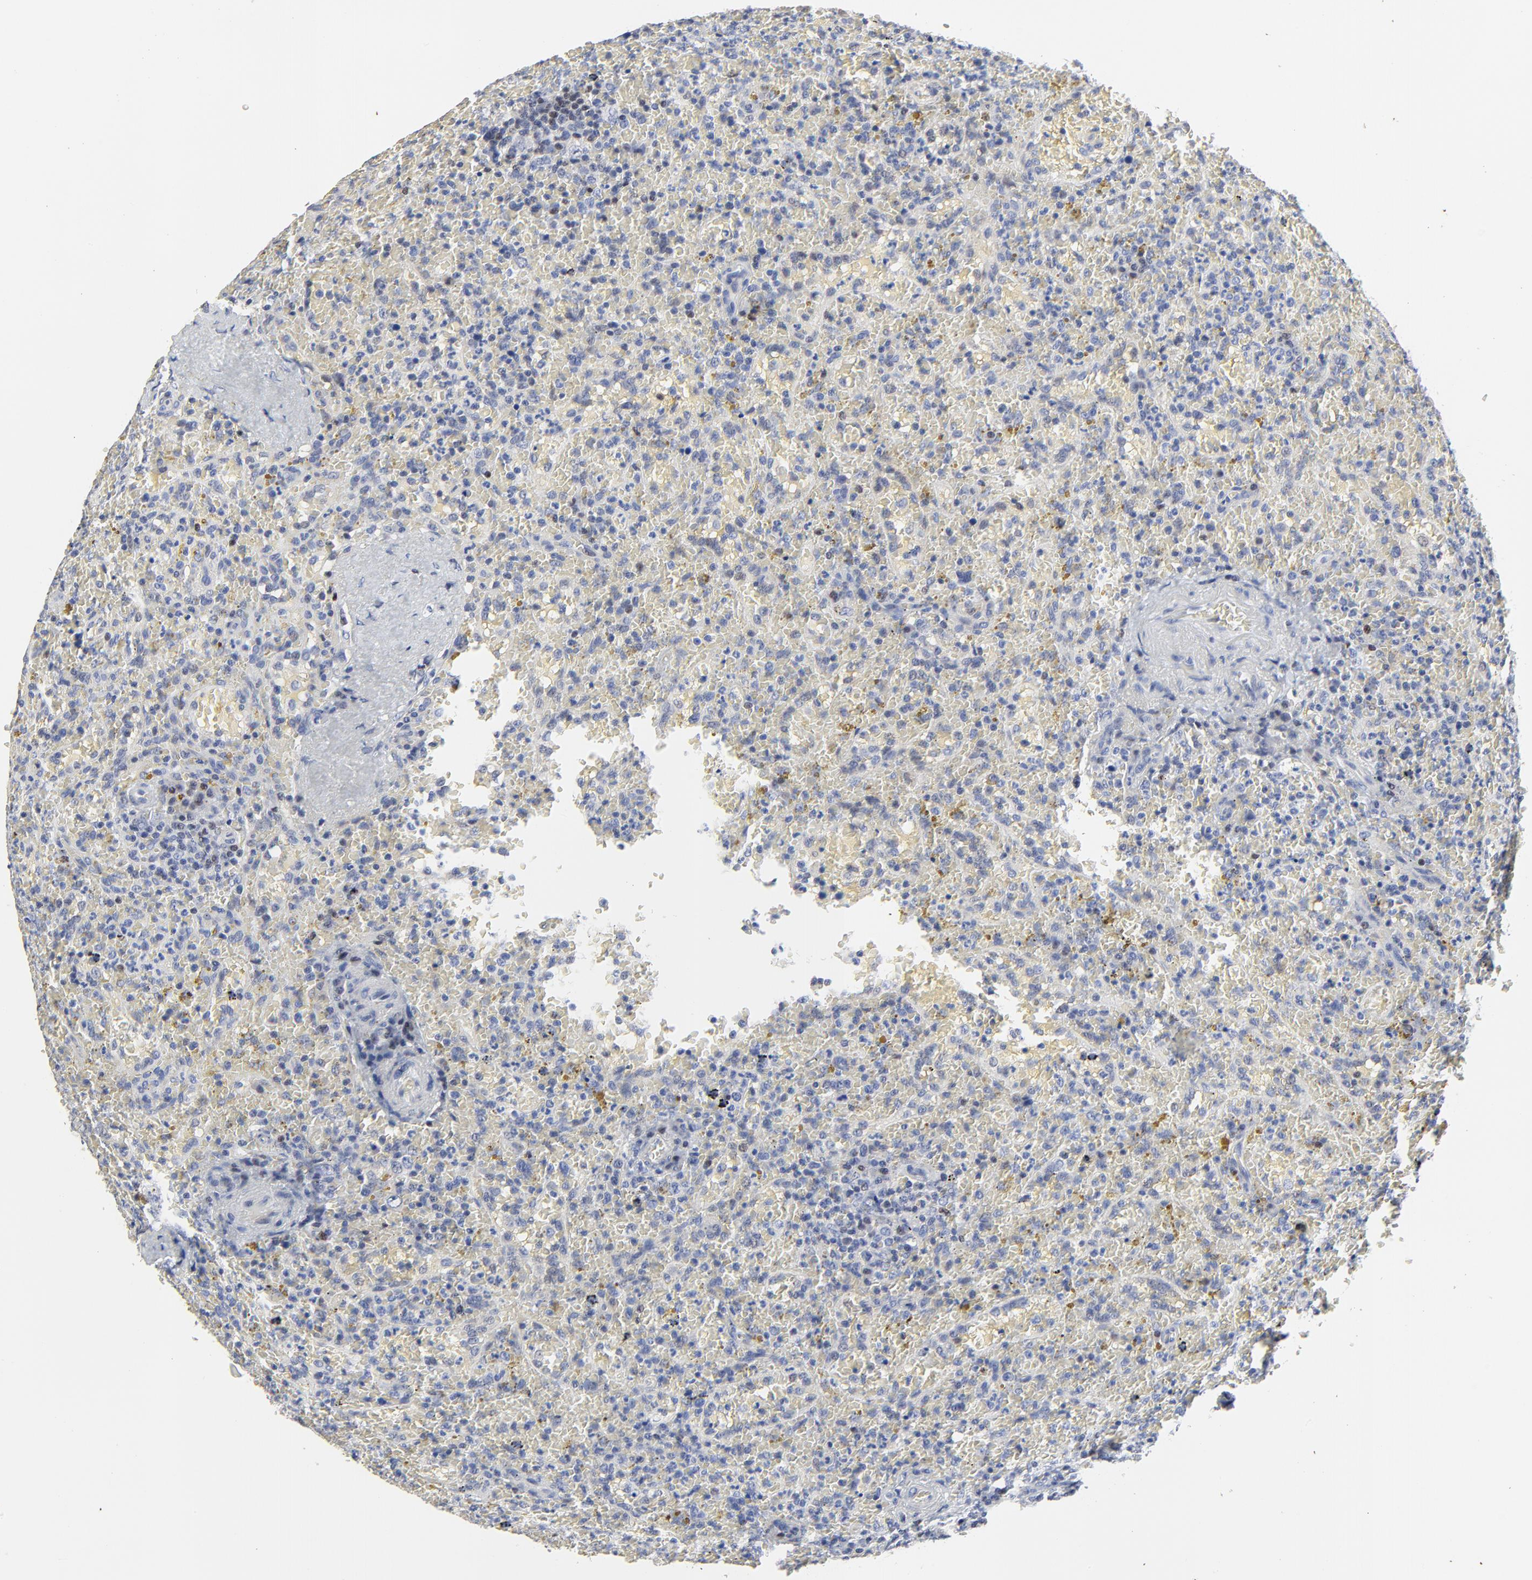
{"staining": {"intensity": "weak", "quantity": "<25%", "location": "nuclear"}, "tissue": "lymphoma", "cell_type": "Tumor cells", "image_type": "cancer", "snomed": [{"axis": "morphology", "description": "Malignant lymphoma, non-Hodgkin's type, High grade"}, {"axis": "topography", "description": "Spleen"}, {"axis": "topography", "description": "Lymph node"}], "caption": "The image shows no significant expression in tumor cells of lymphoma.", "gene": "LNX1", "patient": {"sex": "female", "age": 70}}